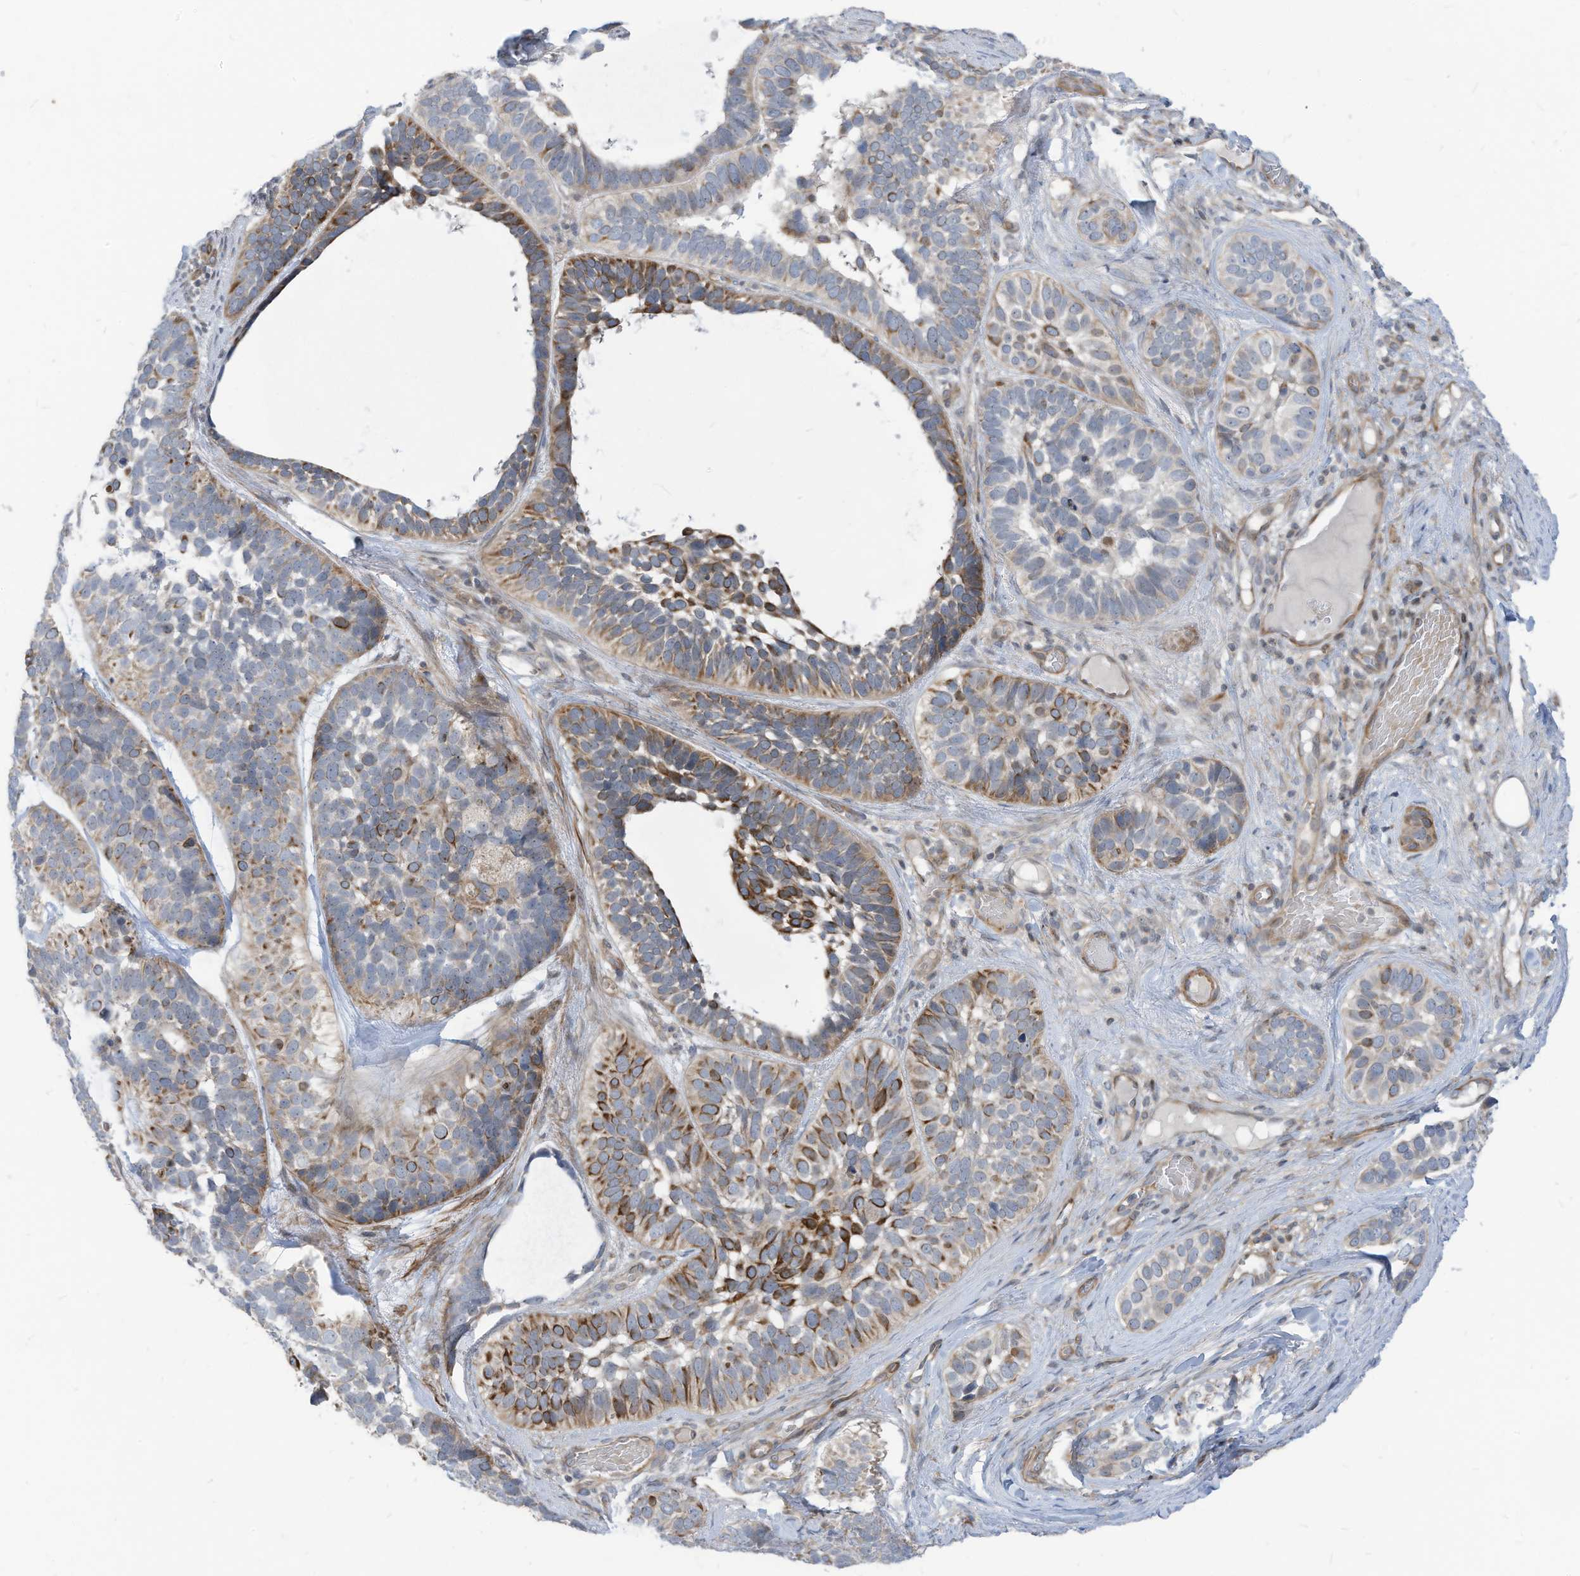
{"staining": {"intensity": "moderate", "quantity": "25%-75%", "location": "cytoplasmic/membranous"}, "tissue": "skin cancer", "cell_type": "Tumor cells", "image_type": "cancer", "snomed": [{"axis": "morphology", "description": "Basal cell carcinoma"}, {"axis": "topography", "description": "Skin"}], "caption": "Human skin basal cell carcinoma stained for a protein (brown) shows moderate cytoplasmic/membranous positive staining in about 25%-75% of tumor cells.", "gene": "GPATCH3", "patient": {"sex": "male", "age": 62}}